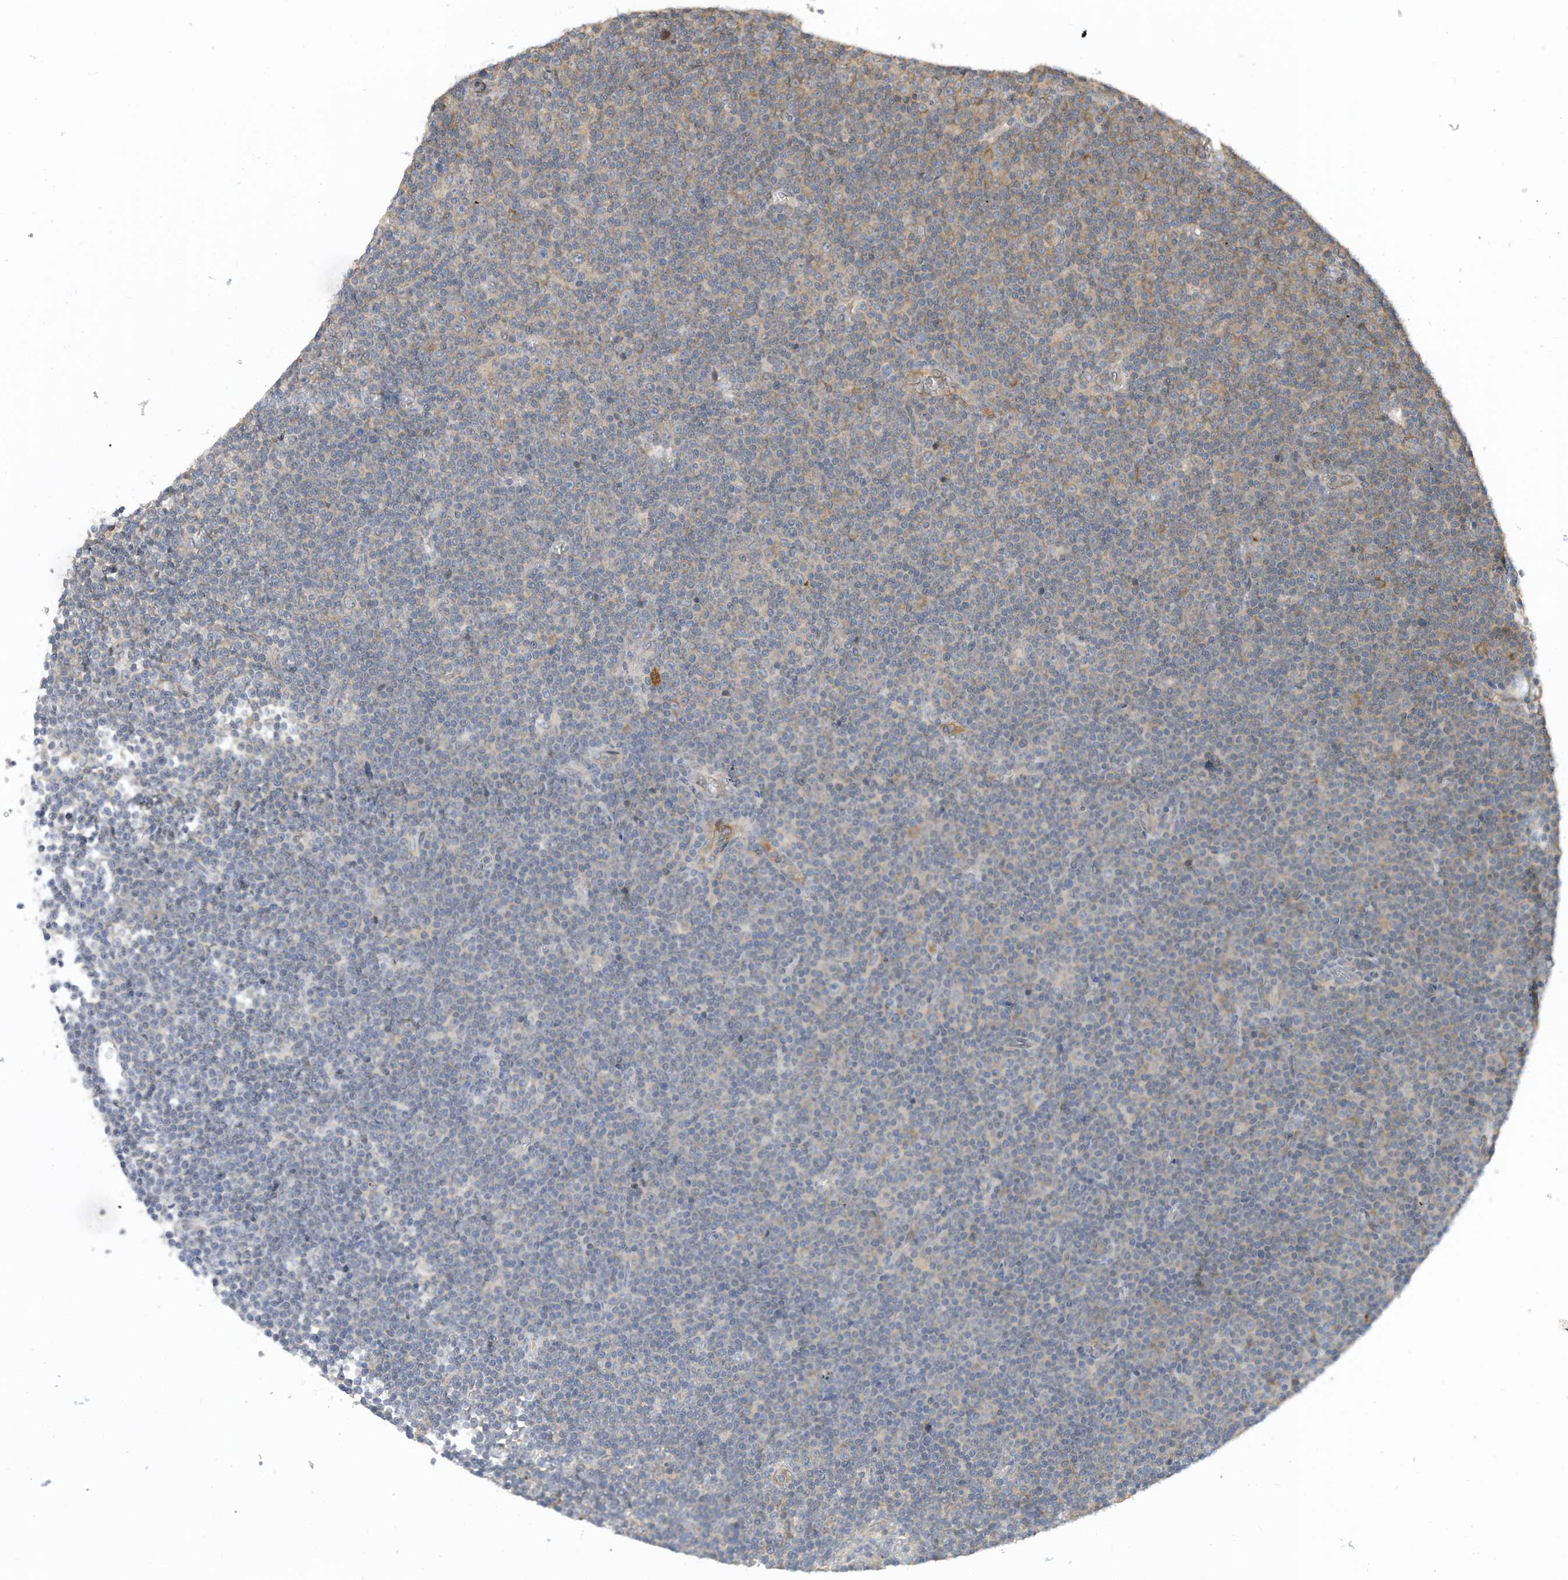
{"staining": {"intensity": "negative", "quantity": "none", "location": "none"}, "tissue": "lymphoma", "cell_type": "Tumor cells", "image_type": "cancer", "snomed": [{"axis": "morphology", "description": "Malignant lymphoma, non-Hodgkin's type, Low grade"}, {"axis": "topography", "description": "Lymph node"}], "caption": "Tumor cells show no significant protein positivity in low-grade malignant lymphoma, non-Hodgkin's type.", "gene": "REC8", "patient": {"sex": "female", "age": 67}}